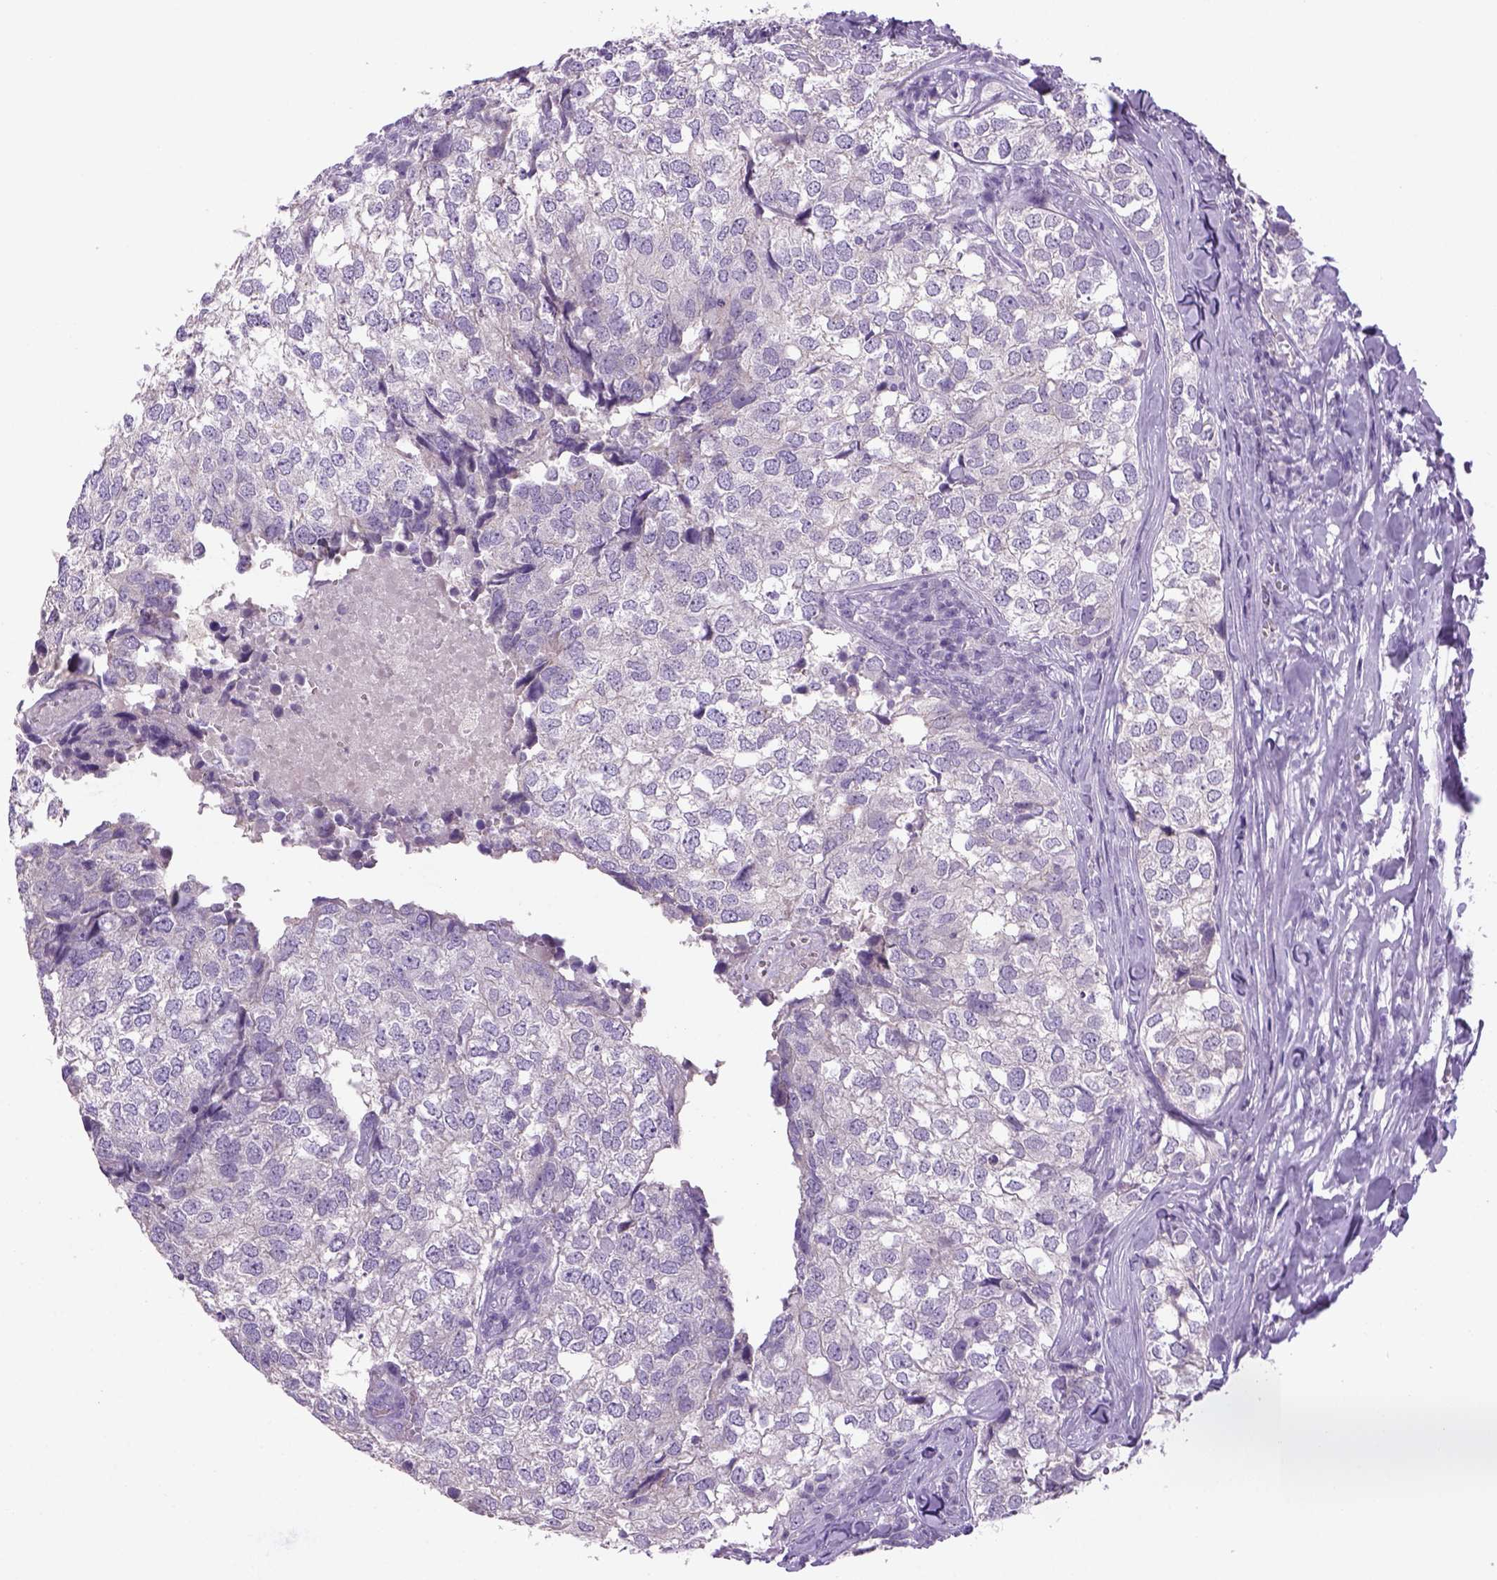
{"staining": {"intensity": "negative", "quantity": "none", "location": "none"}, "tissue": "breast cancer", "cell_type": "Tumor cells", "image_type": "cancer", "snomed": [{"axis": "morphology", "description": "Duct carcinoma"}, {"axis": "topography", "description": "Breast"}], "caption": "DAB (3,3'-diaminobenzidine) immunohistochemical staining of human breast cancer (invasive ductal carcinoma) shows no significant expression in tumor cells.", "gene": "DBH", "patient": {"sex": "female", "age": 30}}